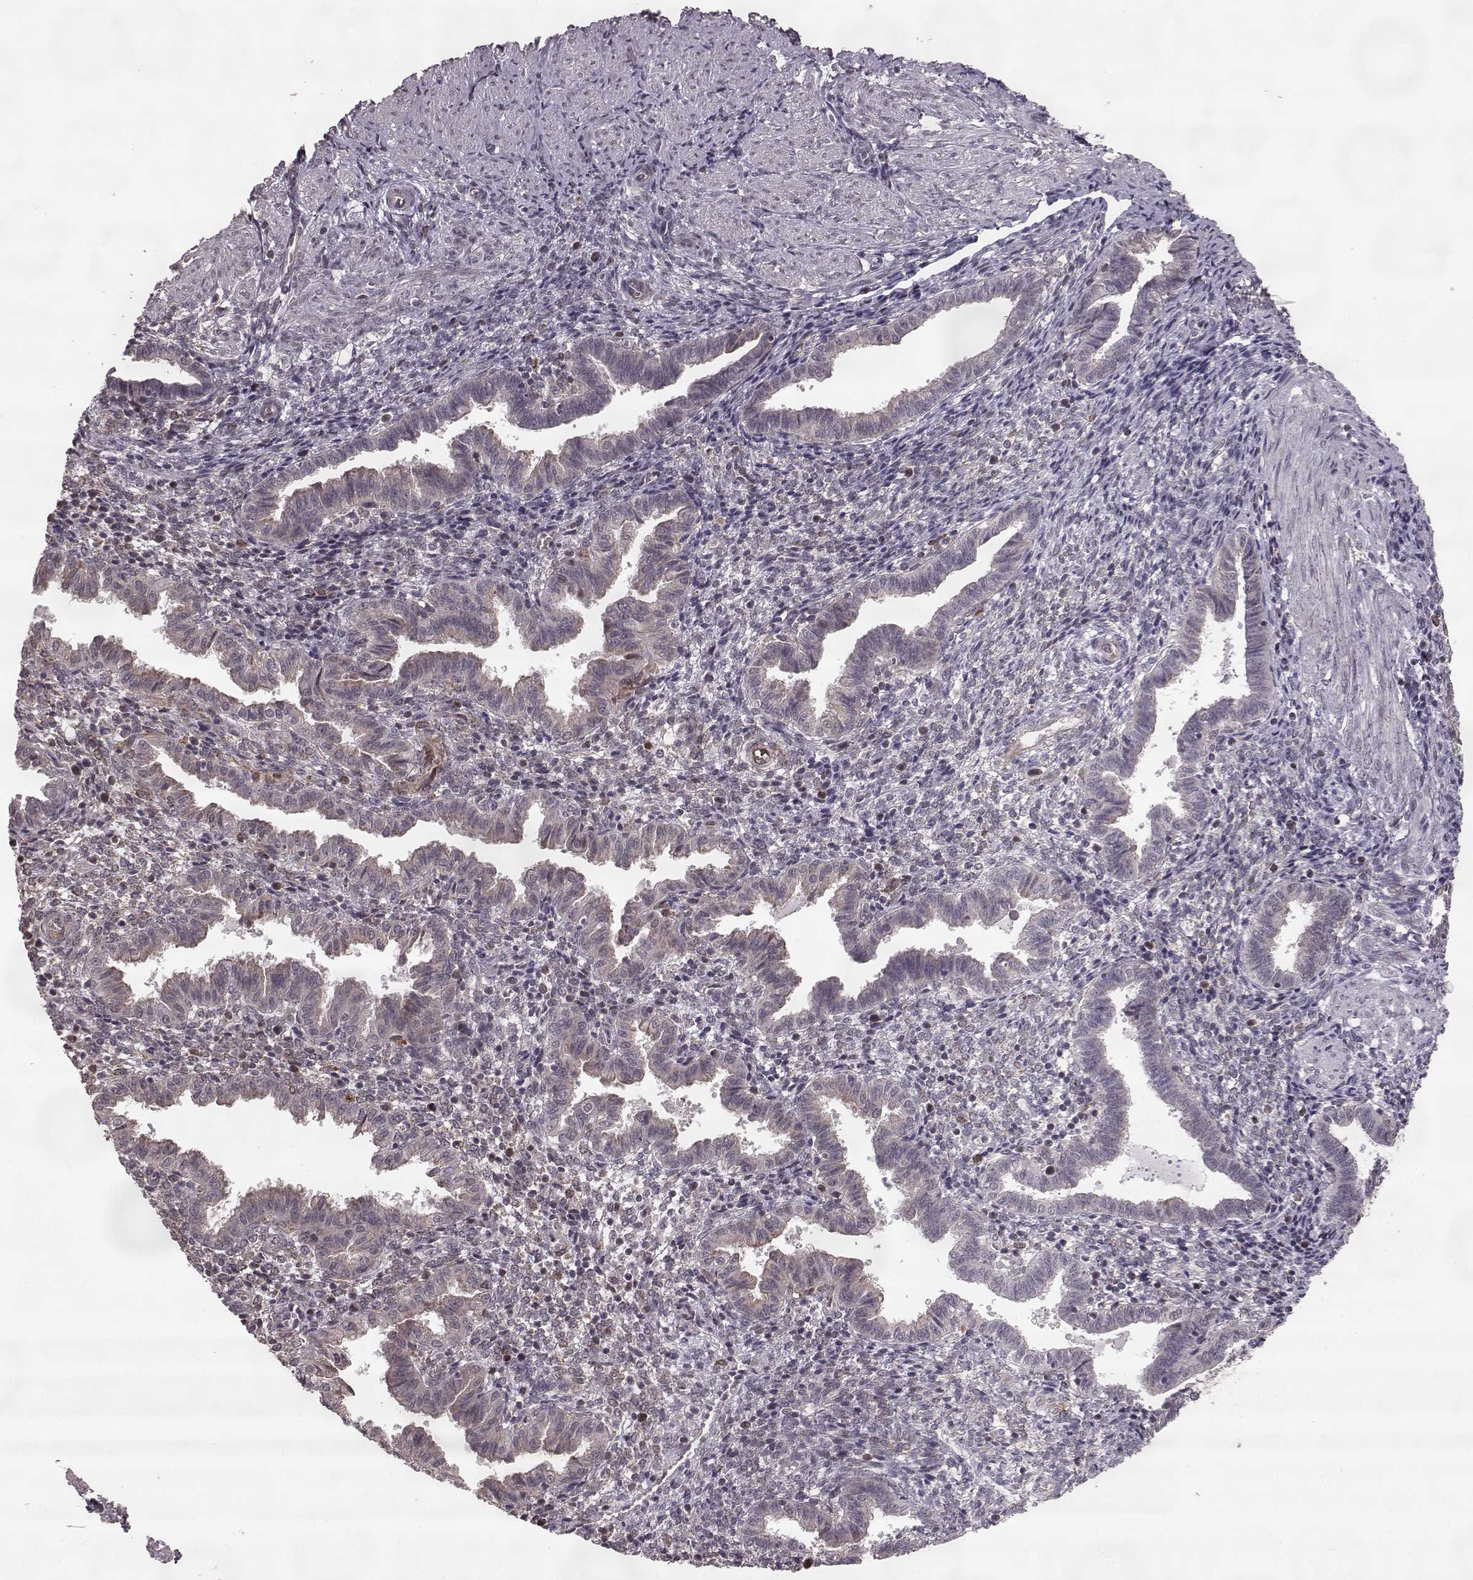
{"staining": {"intensity": "weak", "quantity": "<25%", "location": "cytoplasmic/membranous"}, "tissue": "endometrium", "cell_type": "Cells in endometrial stroma", "image_type": "normal", "snomed": [{"axis": "morphology", "description": "Normal tissue, NOS"}, {"axis": "topography", "description": "Endometrium"}], "caption": "The immunohistochemistry (IHC) image has no significant positivity in cells in endometrial stroma of endometrium.", "gene": "ELOVL5", "patient": {"sex": "female", "age": 37}}